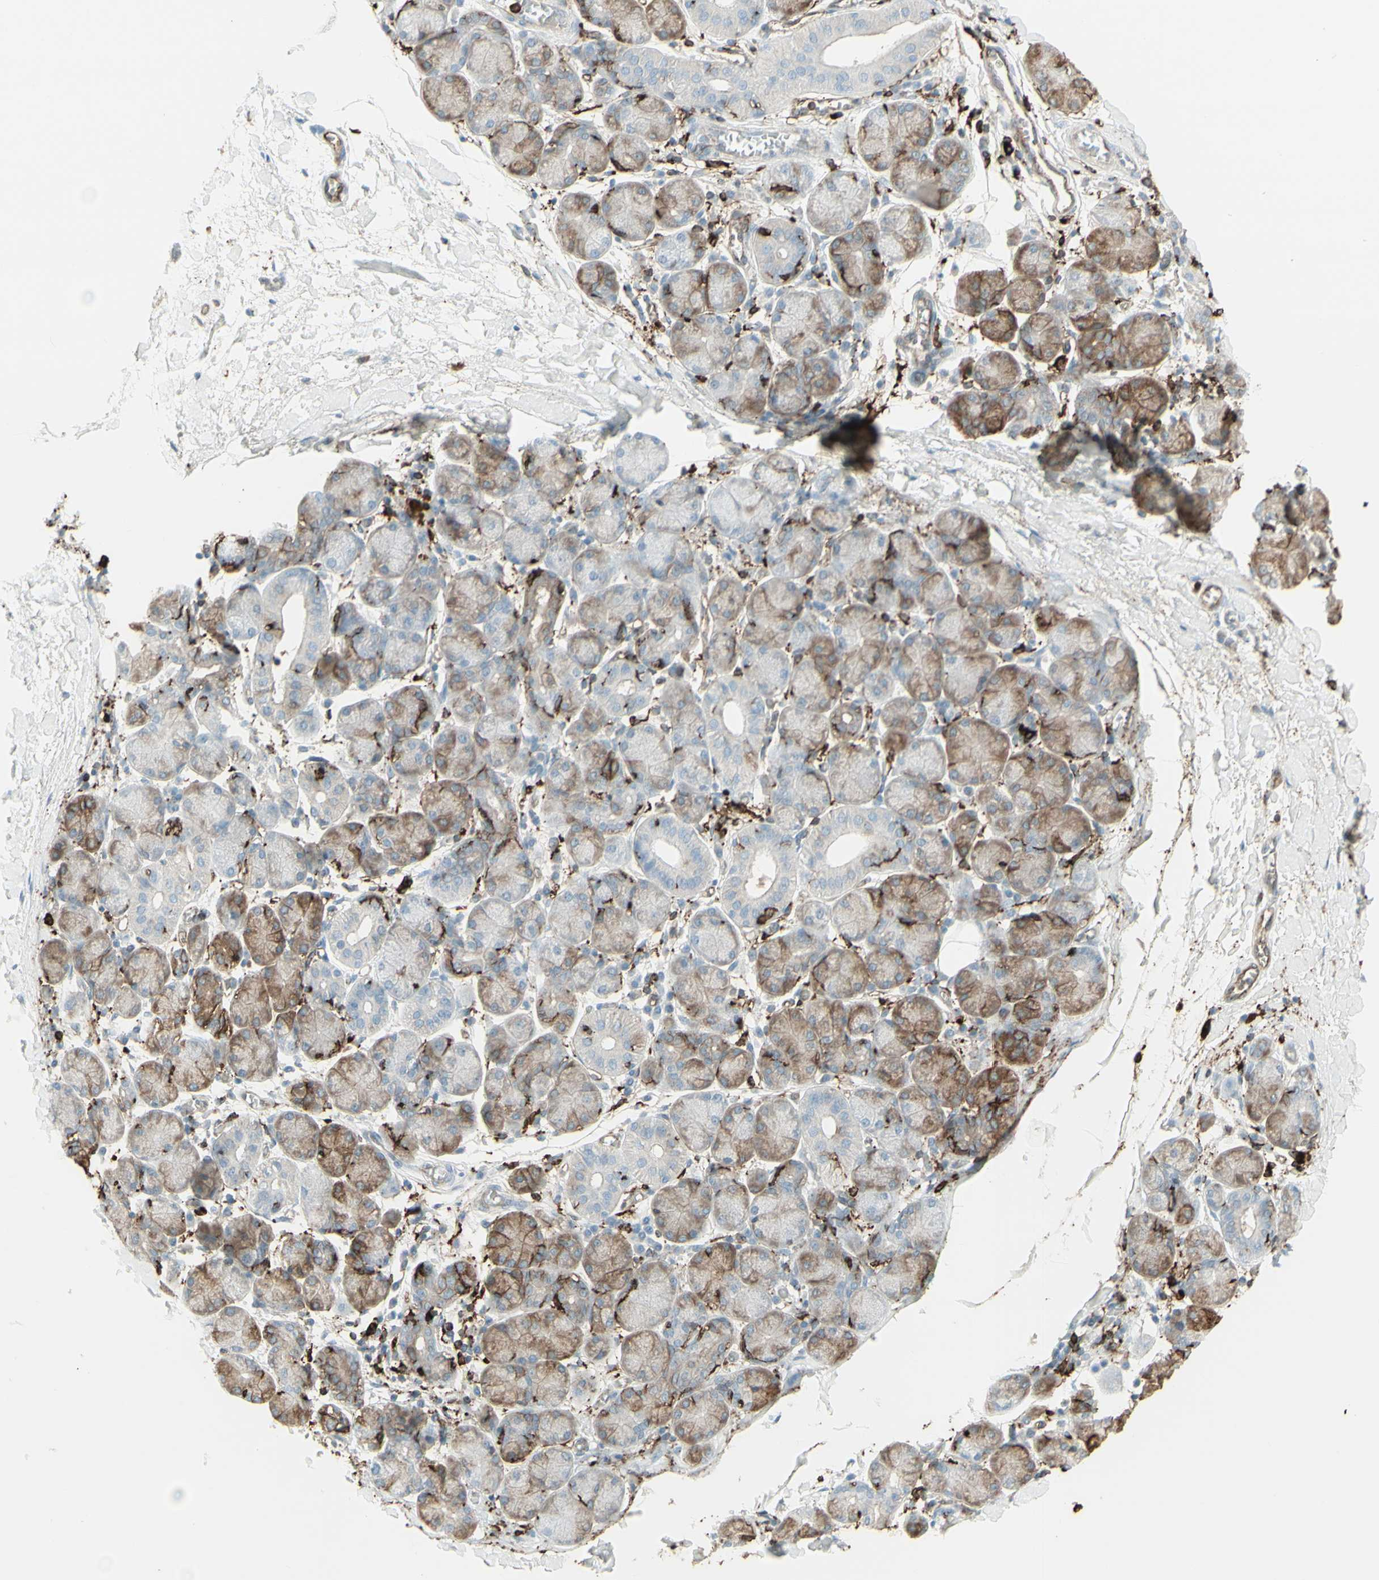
{"staining": {"intensity": "moderate", "quantity": "25%-75%", "location": "cytoplasmic/membranous"}, "tissue": "salivary gland", "cell_type": "Glandular cells", "image_type": "normal", "snomed": [{"axis": "morphology", "description": "Normal tissue, NOS"}, {"axis": "topography", "description": "Salivary gland"}], "caption": "A high-resolution micrograph shows immunohistochemistry (IHC) staining of unremarkable salivary gland, which shows moderate cytoplasmic/membranous expression in about 25%-75% of glandular cells.", "gene": "HLA", "patient": {"sex": "female", "age": 24}}